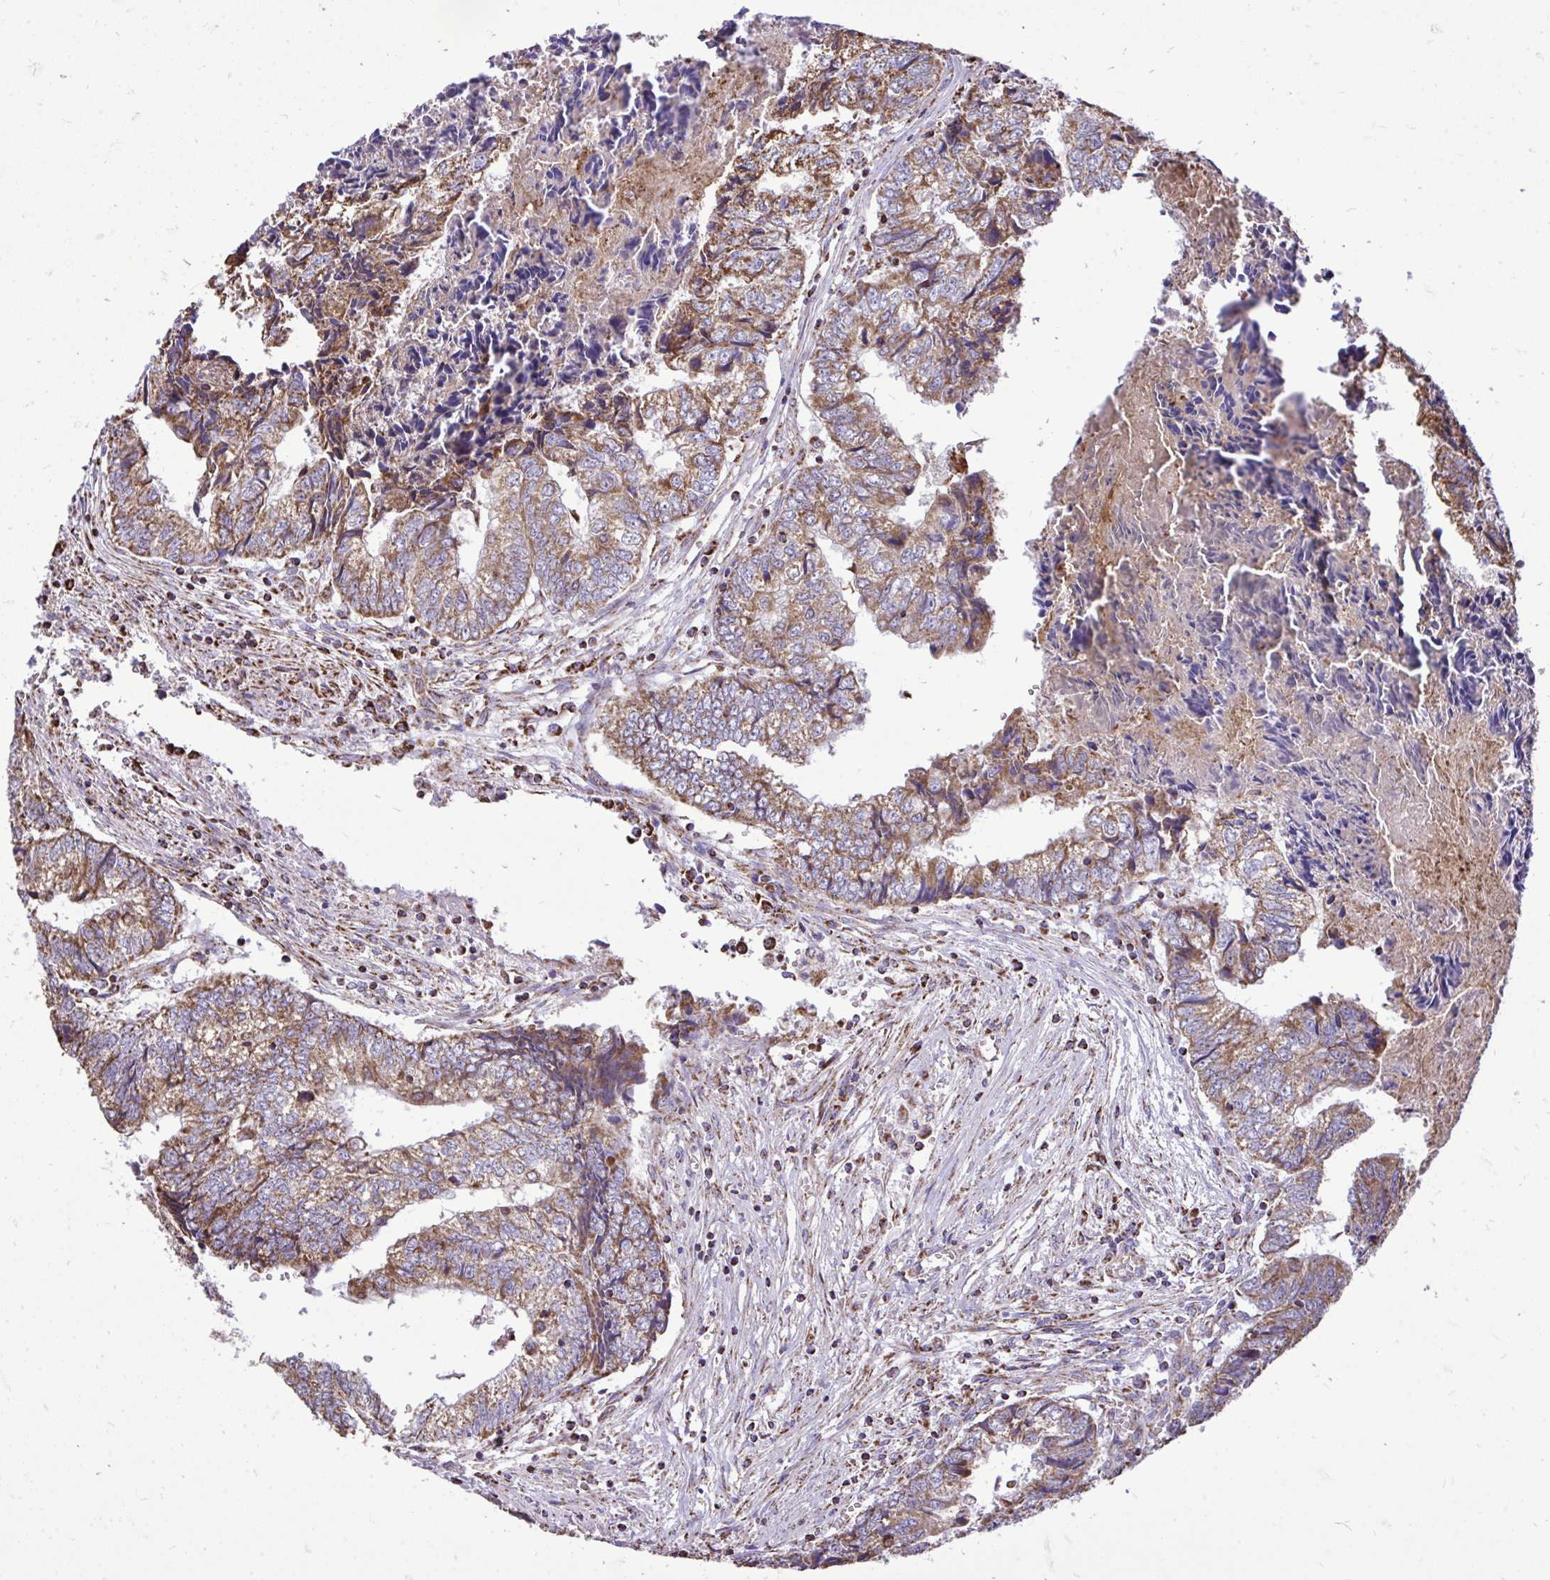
{"staining": {"intensity": "moderate", "quantity": ">75%", "location": "cytoplasmic/membranous"}, "tissue": "colorectal cancer", "cell_type": "Tumor cells", "image_type": "cancer", "snomed": [{"axis": "morphology", "description": "Adenocarcinoma, NOS"}, {"axis": "topography", "description": "Colon"}], "caption": "This histopathology image exhibits adenocarcinoma (colorectal) stained with immunohistochemistry to label a protein in brown. The cytoplasmic/membranous of tumor cells show moderate positivity for the protein. Nuclei are counter-stained blue.", "gene": "UBE2C", "patient": {"sex": "male", "age": 86}}